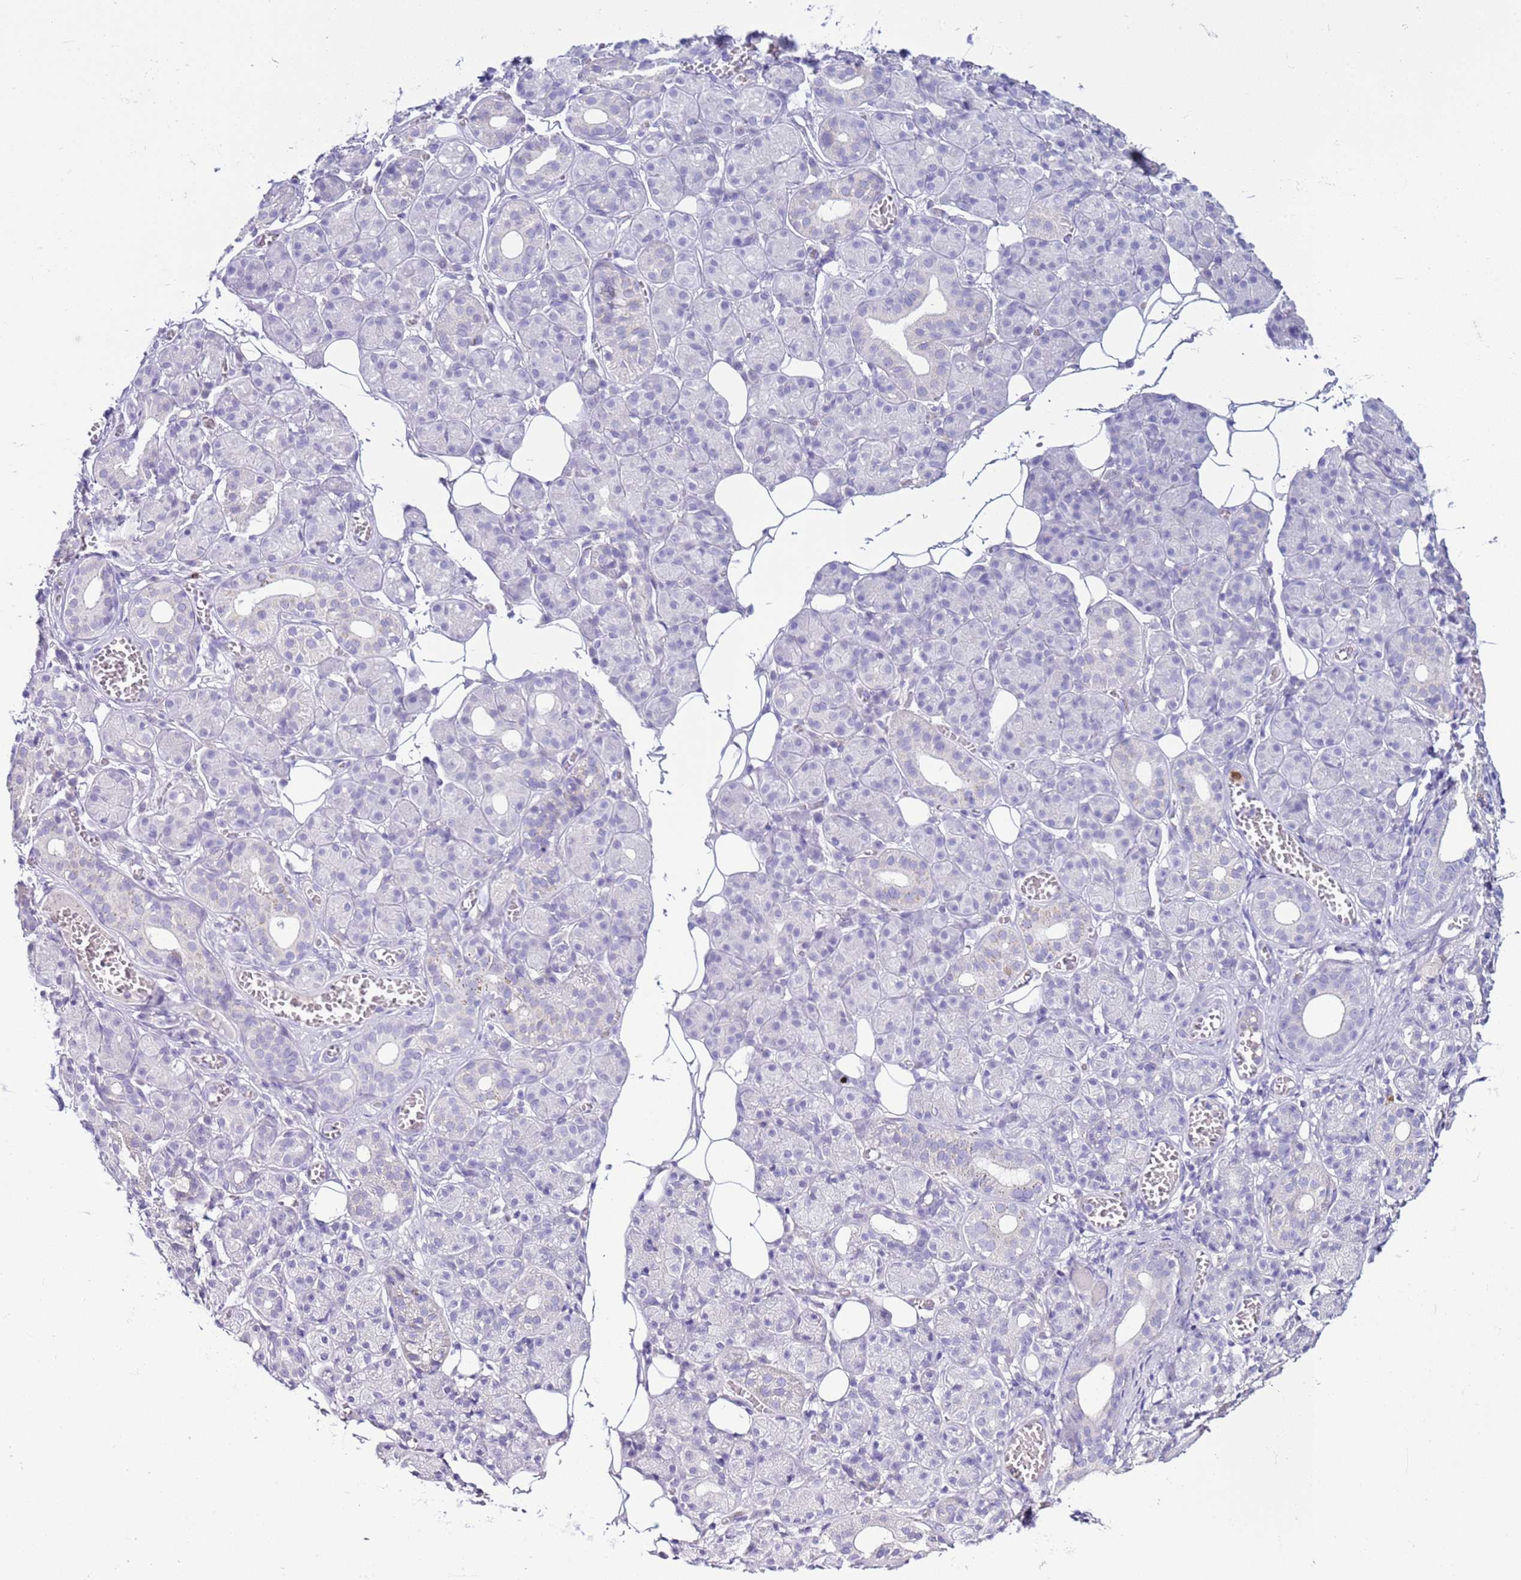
{"staining": {"intensity": "negative", "quantity": "none", "location": "none"}, "tissue": "salivary gland", "cell_type": "Glandular cells", "image_type": "normal", "snomed": [{"axis": "morphology", "description": "Normal tissue, NOS"}, {"axis": "topography", "description": "Salivary gland"}], "caption": "Protein analysis of normal salivary gland reveals no significant staining in glandular cells. (DAB (3,3'-diaminobenzidine) immunohistochemistry with hematoxylin counter stain).", "gene": "IL2RG", "patient": {"sex": "male", "age": 63}}